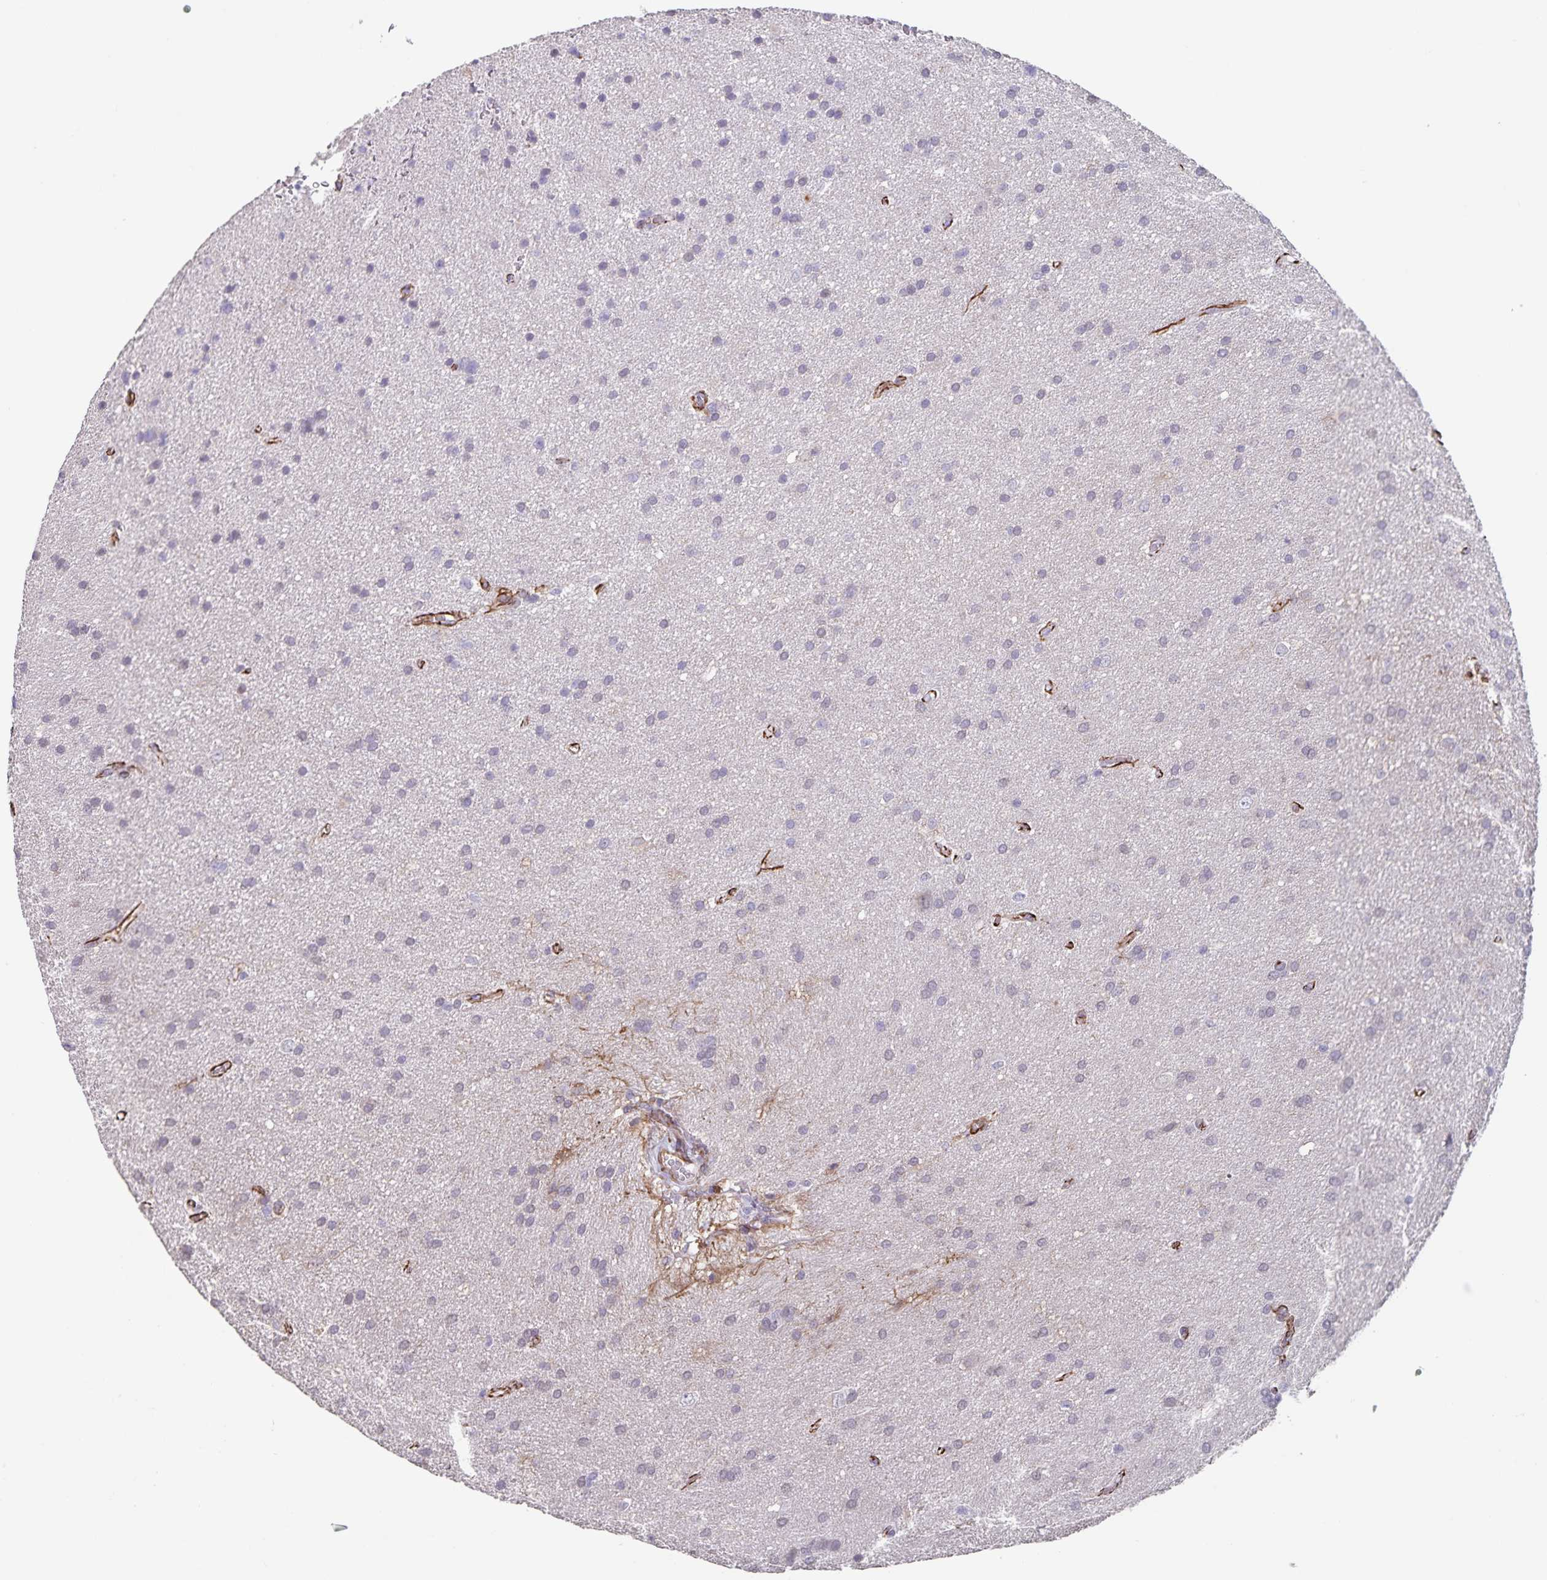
{"staining": {"intensity": "negative", "quantity": "none", "location": "none"}, "tissue": "glioma", "cell_type": "Tumor cells", "image_type": "cancer", "snomed": [{"axis": "morphology", "description": "Glioma, malignant, Low grade"}, {"axis": "topography", "description": "Brain"}], "caption": "DAB (3,3'-diaminobenzidine) immunohistochemical staining of human glioma demonstrates no significant staining in tumor cells.", "gene": "SYNM", "patient": {"sex": "female", "age": 54}}